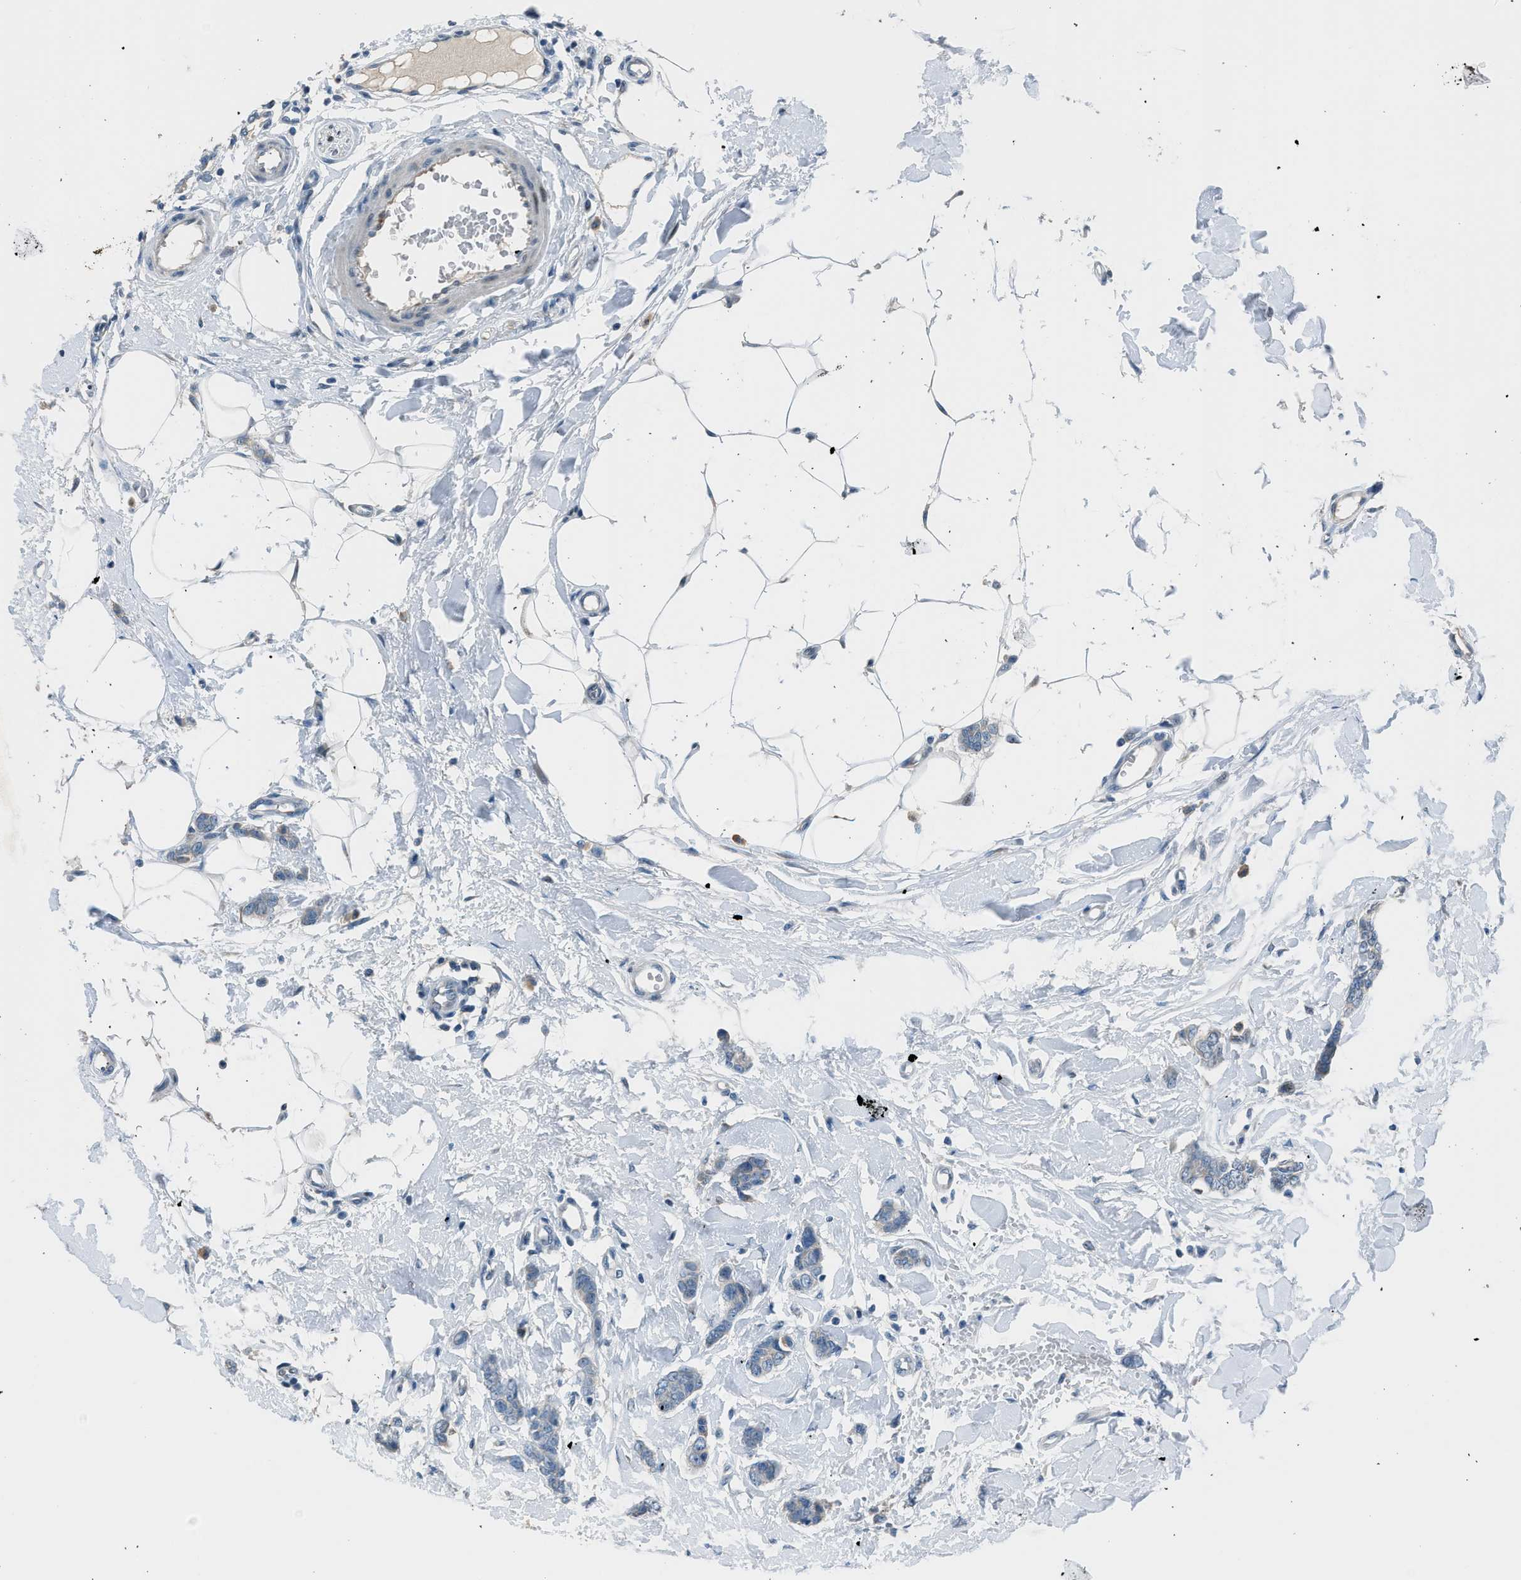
{"staining": {"intensity": "negative", "quantity": "none", "location": "none"}, "tissue": "breast cancer", "cell_type": "Tumor cells", "image_type": "cancer", "snomed": [{"axis": "morphology", "description": "Lobular carcinoma"}, {"axis": "topography", "description": "Skin"}, {"axis": "topography", "description": "Breast"}], "caption": "IHC image of neoplastic tissue: human breast lobular carcinoma stained with DAB exhibits no significant protein staining in tumor cells.", "gene": "RNF41", "patient": {"sex": "female", "age": 46}}